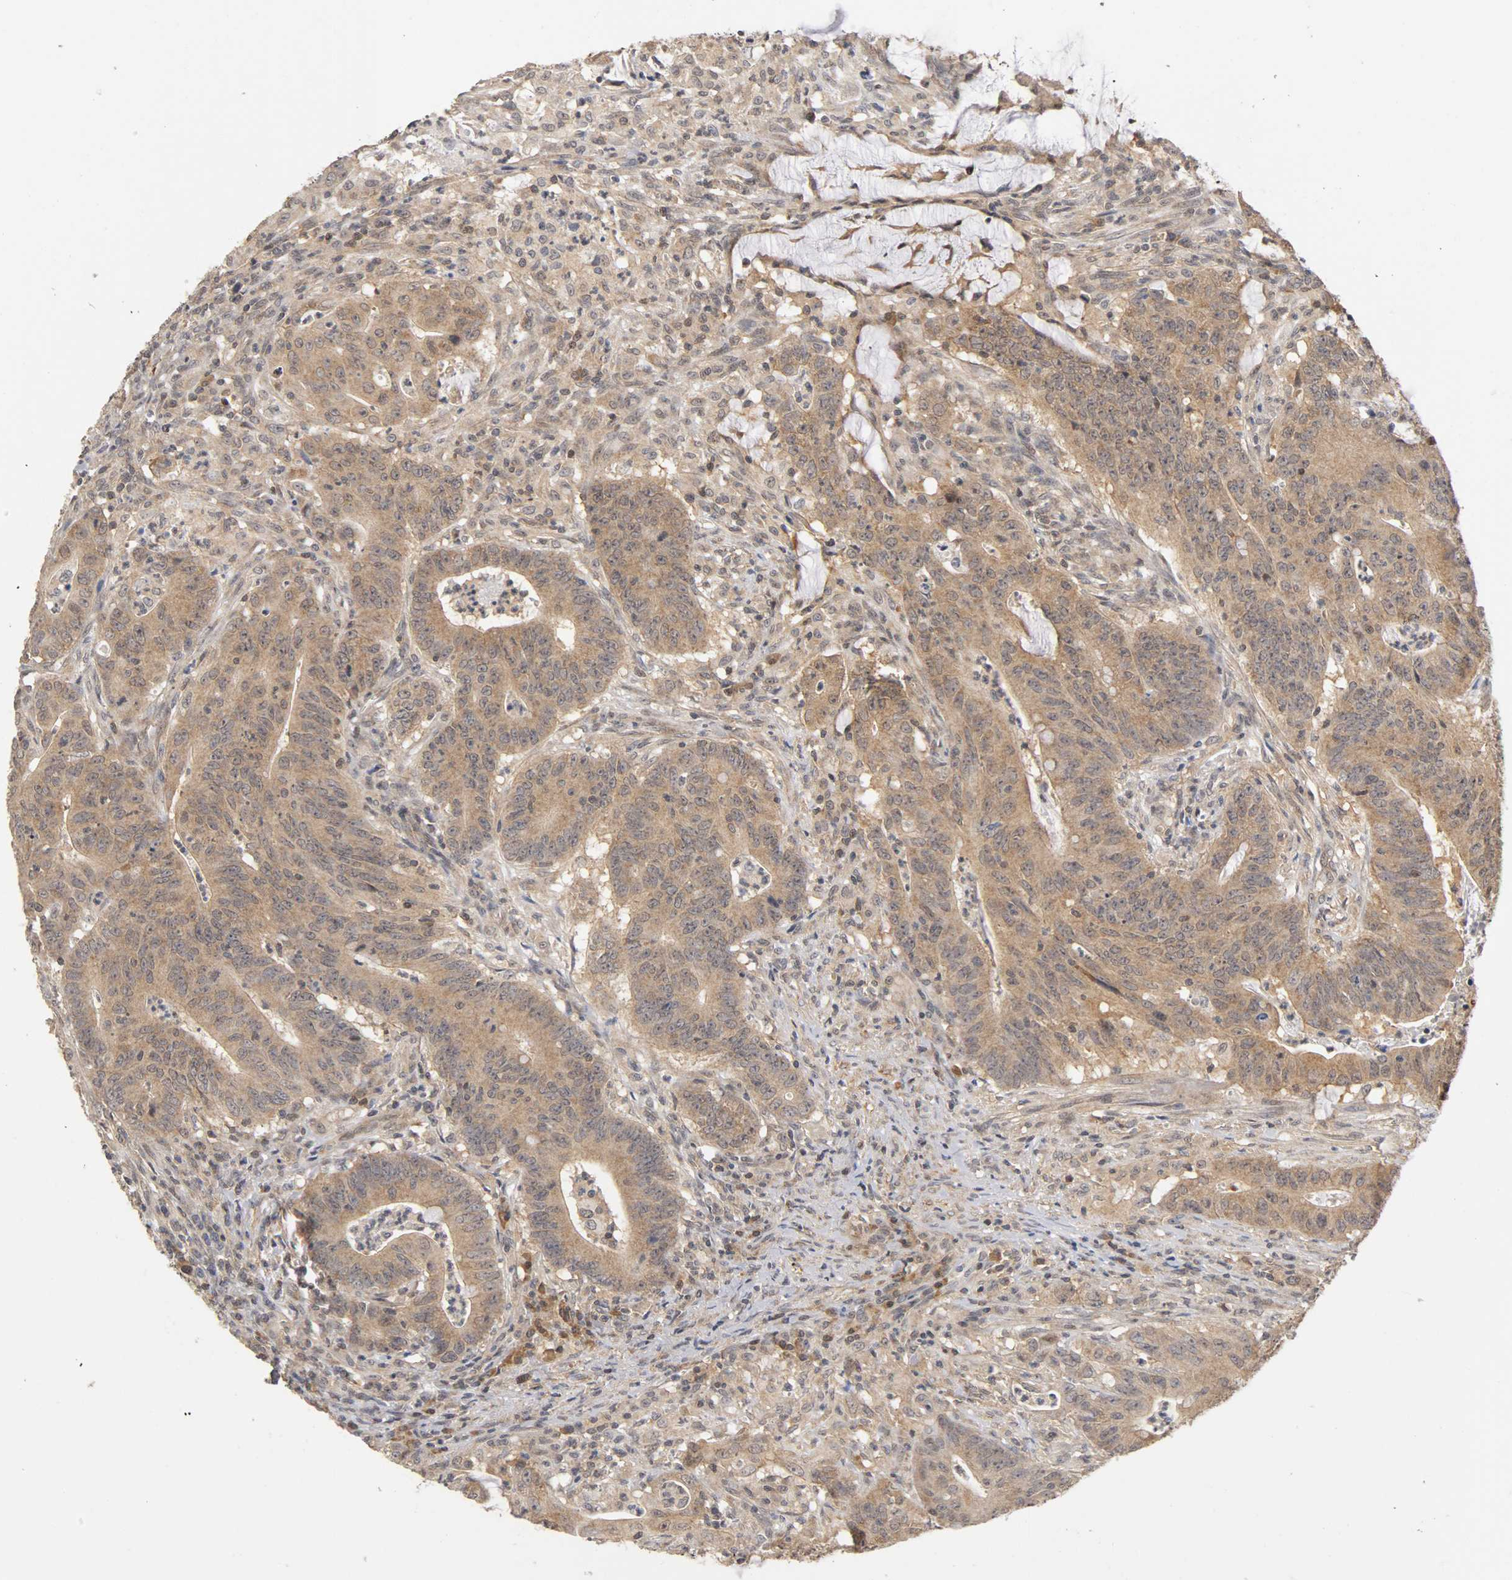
{"staining": {"intensity": "moderate", "quantity": ">75%", "location": "cytoplasmic/membranous,nuclear"}, "tissue": "colorectal cancer", "cell_type": "Tumor cells", "image_type": "cancer", "snomed": [{"axis": "morphology", "description": "Adenocarcinoma, NOS"}, {"axis": "topography", "description": "Colon"}], "caption": "Immunohistochemical staining of colorectal cancer (adenocarcinoma) demonstrates moderate cytoplasmic/membranous and nuclear protein staining in approximately >75% of tumor cells.", "gene": "UBE2M", "patient": {"sex": "male", "age": 45}}